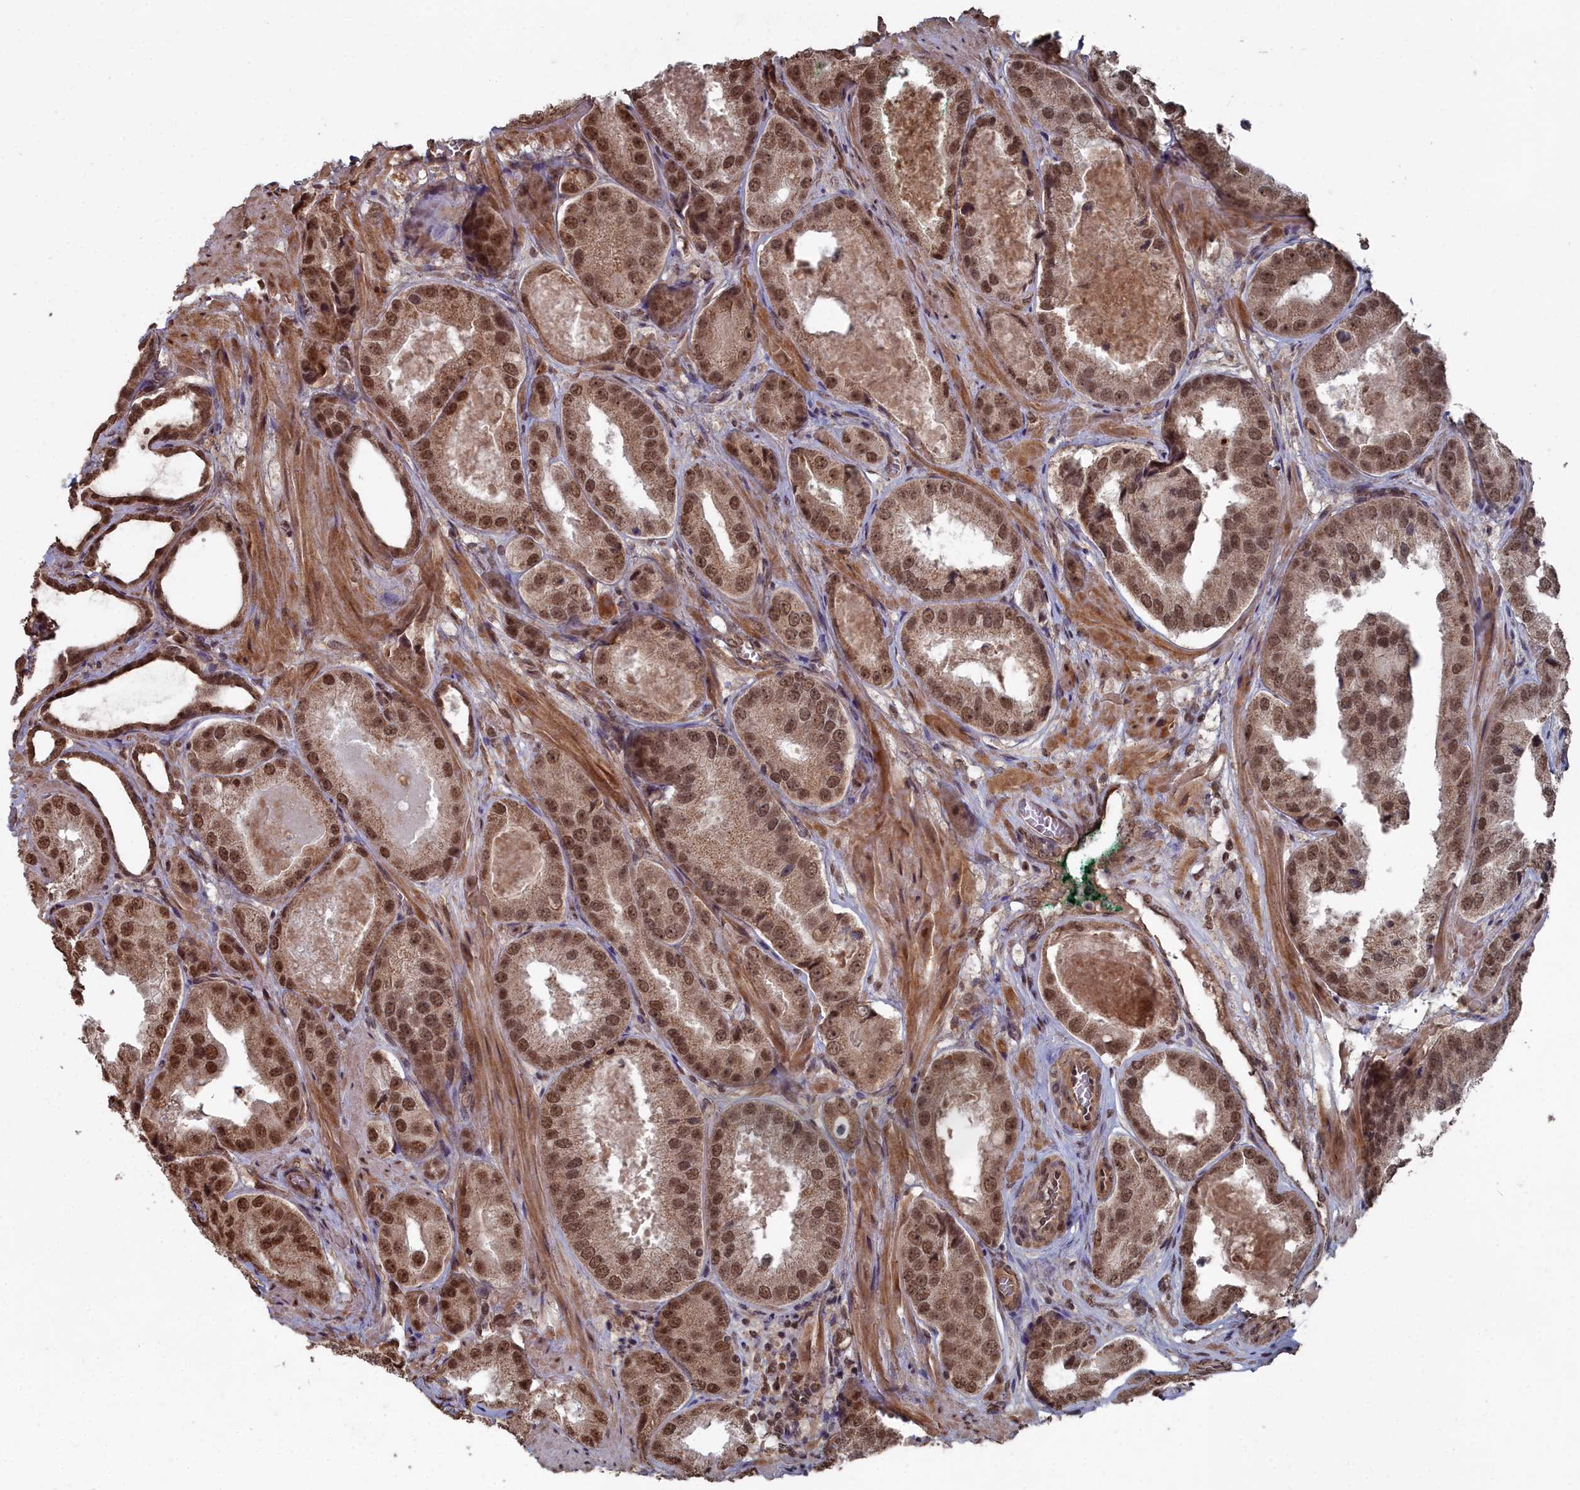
{"staining": {"intensity": "moderate", "quantity": ">75%", "location": "nuclear"}, "tissue": "prostate cancer", "cell_type": "Tumor cells", "image_type": "cancer", "snomed": [{"axis": "morphology", "description": "Adenocarcinoma, High grade"}, {"axis": "topography", "description": "Prostate"}], "caption": "This histopathology image demonstrates IHC staining of high-grade adenocarcinoma (prostate), with medium moderate nuclear positivity in approximately >75% of tumor cells.", "gene": "CCNP", "patient": {"sex": "male", "age": 63}}